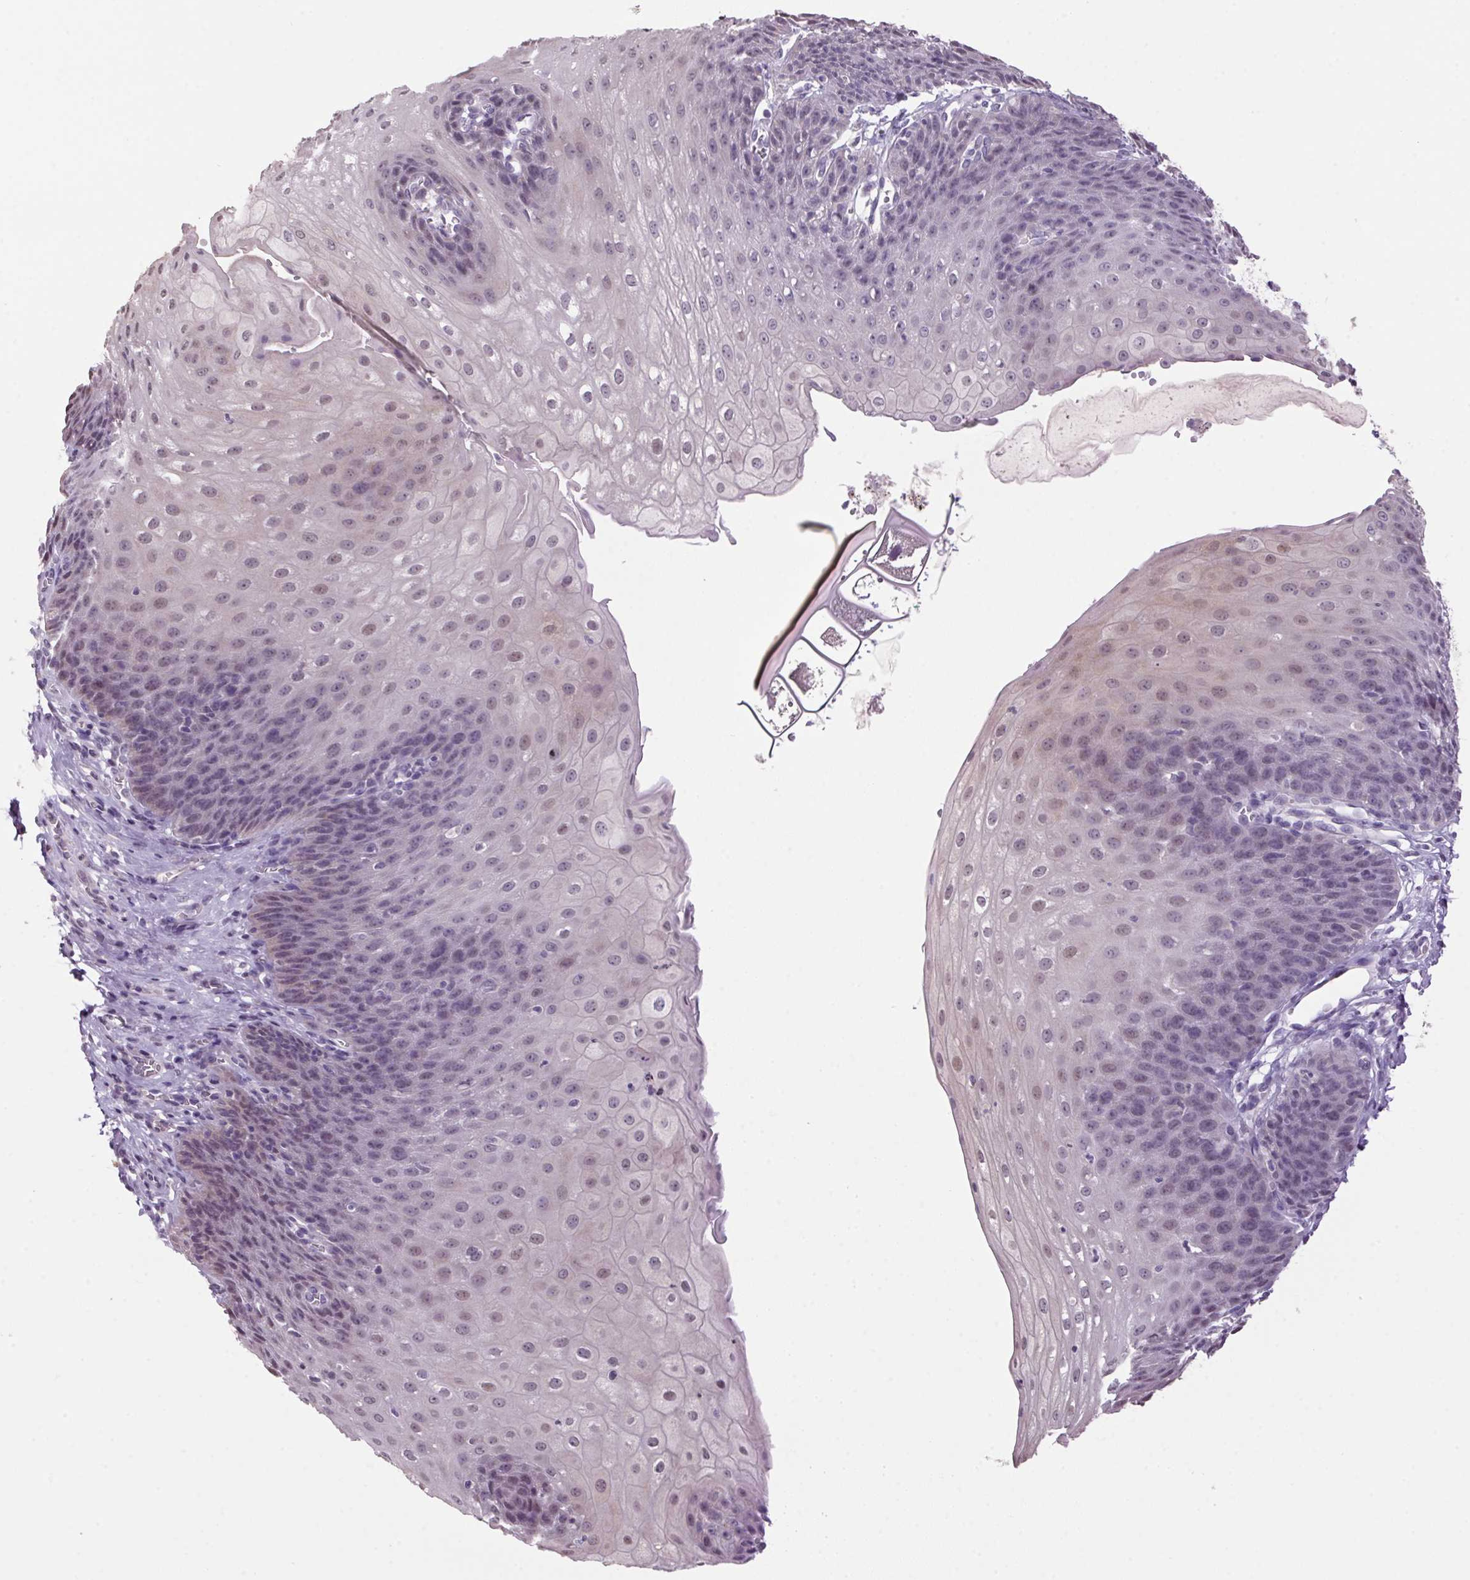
{"staining": {"intensity": "weak", "quantity": "25%-75%", "location": "nuclear"}, "tissue": "esophagus", "cell_type": "Squamous epithelial cells", "image_type": "normal", "snomed": [{"axis": "morphology", "description": "Normal tissue, NOS"}, {"axis": "topography", "description": "Esophagus"}], "caption": "A brown stain highlights weak nuclear staining of a protein in squamous epithelial cells of normal esophagus. (brown staining indicates protein expression, while blue staining denotes nuclei).", "gene": "VWA3B", "patient": {"sex": "male", "age": 71}}